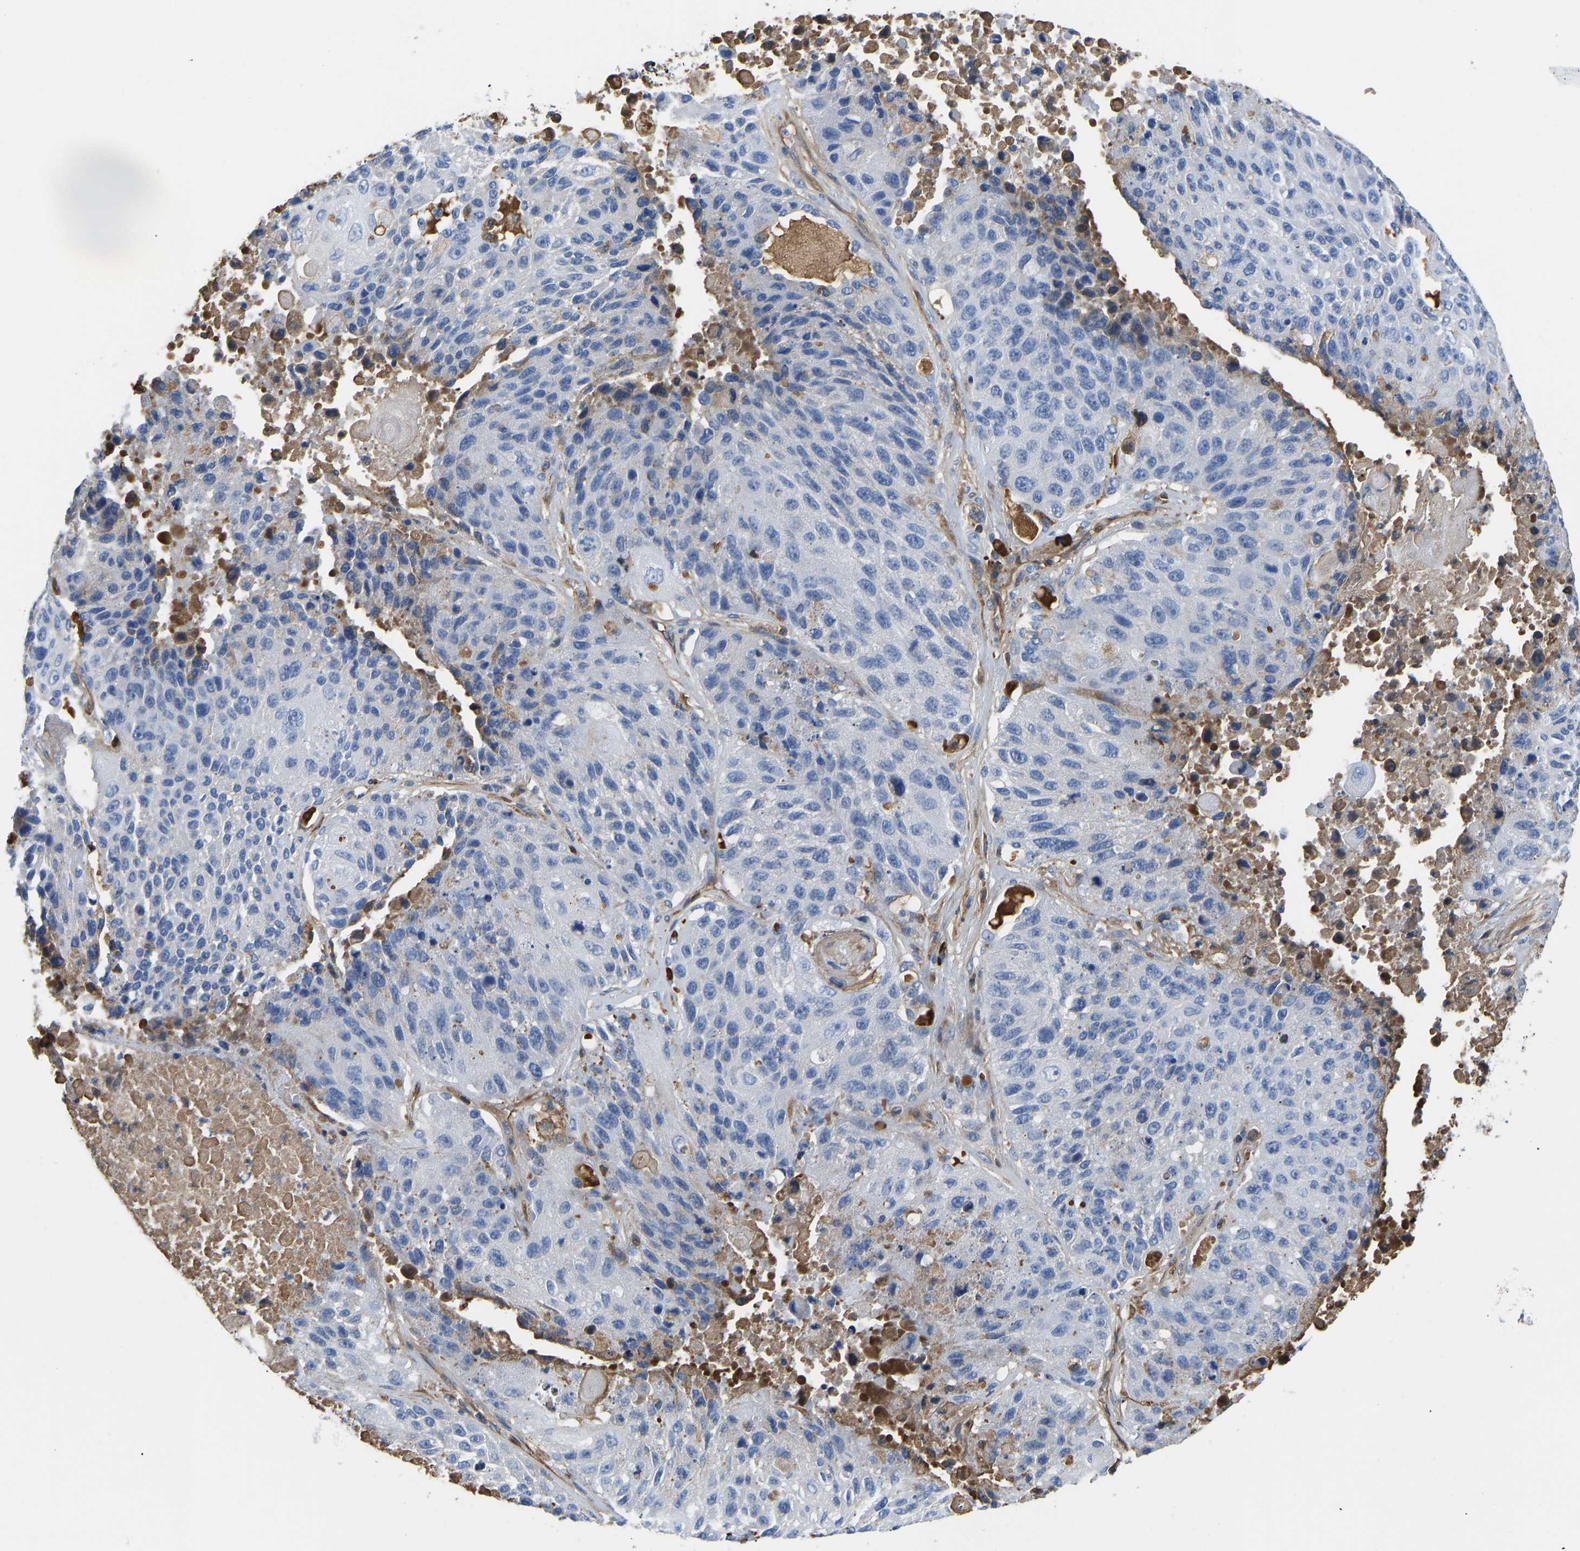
{"staining": {"intensity": "negative", "quantity": "none", "location": "none"}, "tissue": "lung cancer", "cell_type": "Tumor cells", "image_type": "cancer", "snomed": [{"axis": "morphology", "description": "Squamous cell carcinoma, NOS"}, {"axis": "topography", "description": "Lung"}], "caption": "This is an immunohistochemistry (IHC) micrograph of lung cancer. There is no staining in tumor cells.", "gene": "HSPG2", "patient": {"sex": "male", "age": 61}}